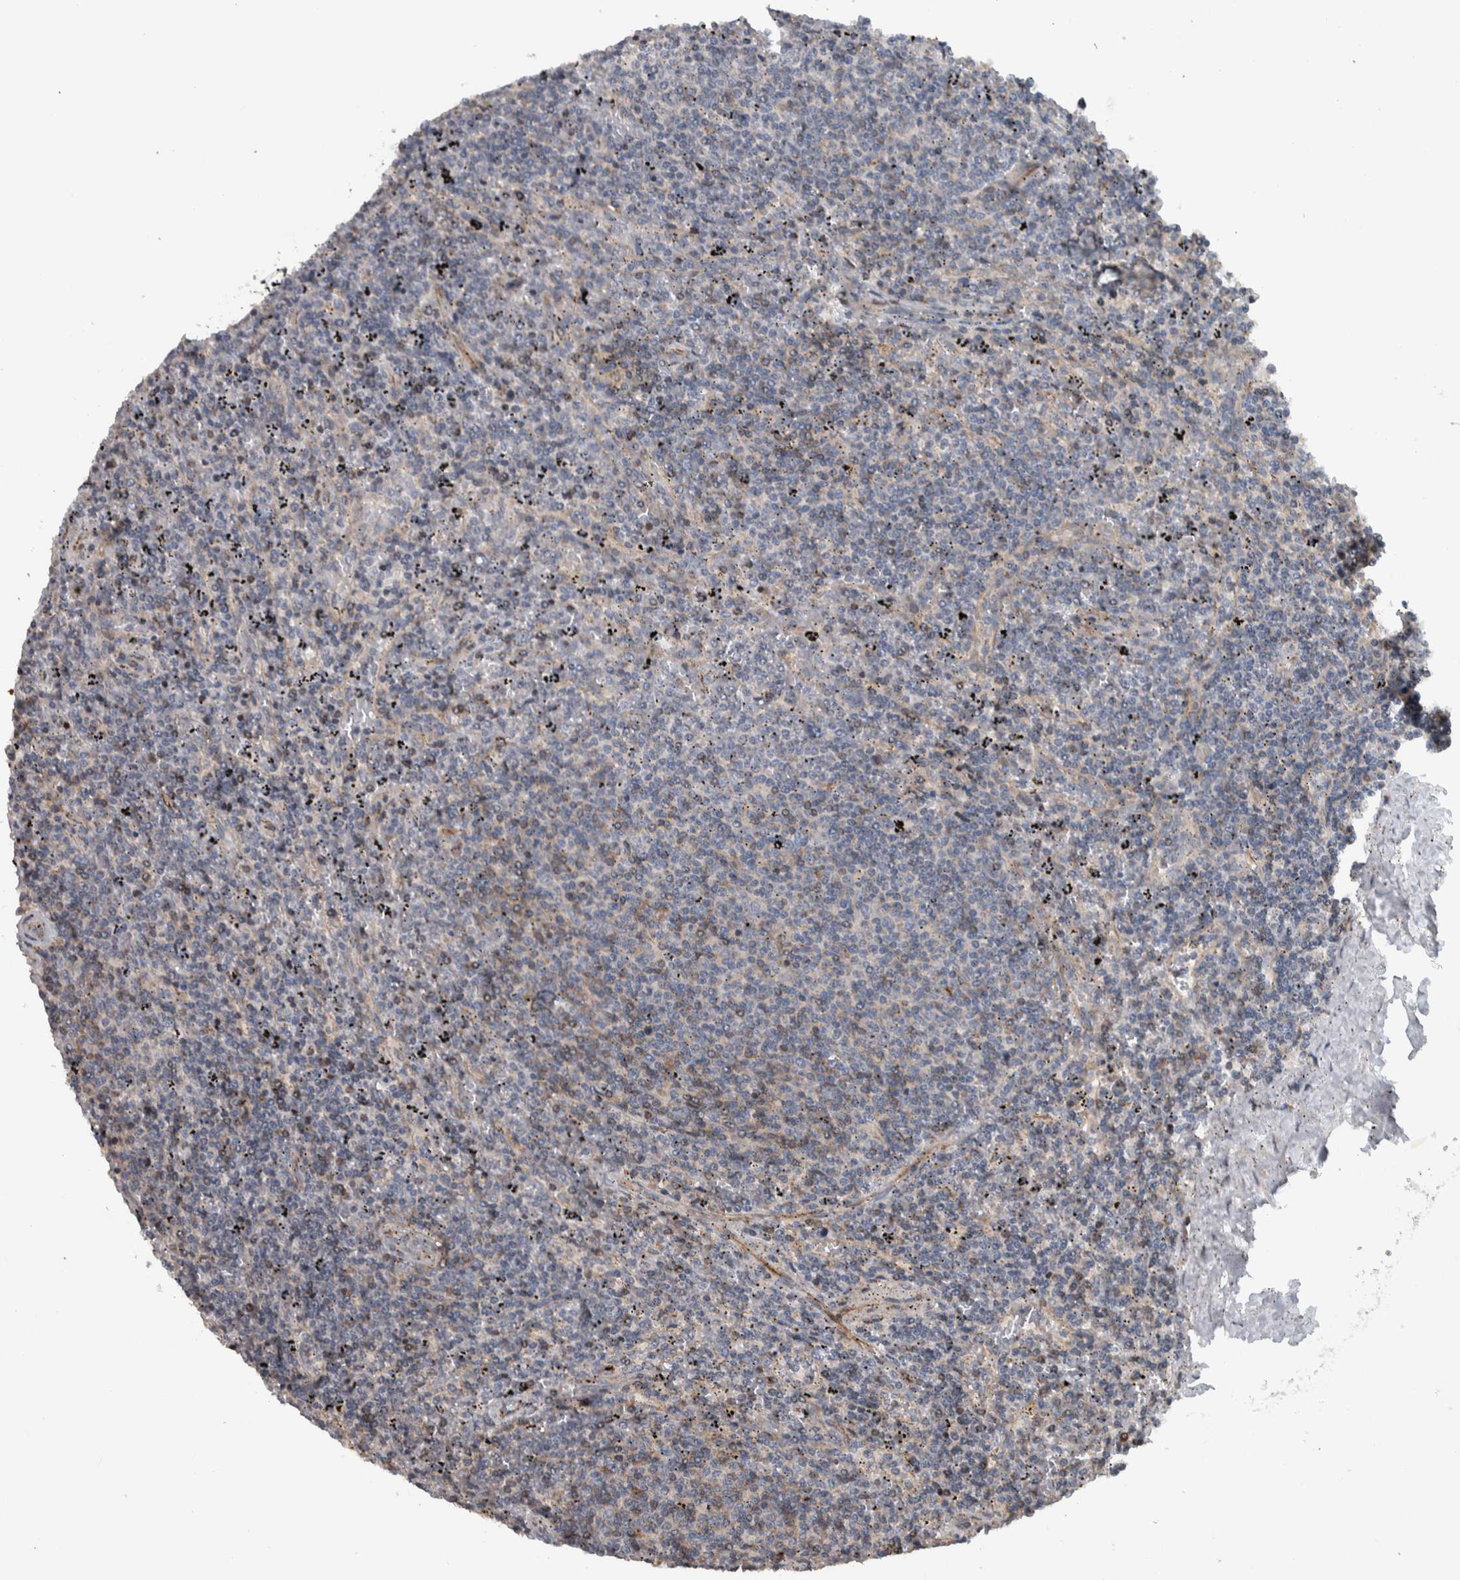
{"staining": {"intensity": "negative", "quantity": "none", "location": "none"}, "tissue": "lymphoma", "cell_type": "Tumor cells", "image_type": "cancer", "snomed": [{"axis": "morphology", "description": "Malignant lymphoma, non-Hodgkin's type, Low grade"}, {"axis": "topography", "description": "Spleen"}], "caption": "An image of human lymphoma is negative for staining in tumor cells.", "gene": "BAIAP2L1", "patient": {"sex": "female", "age": 50}}